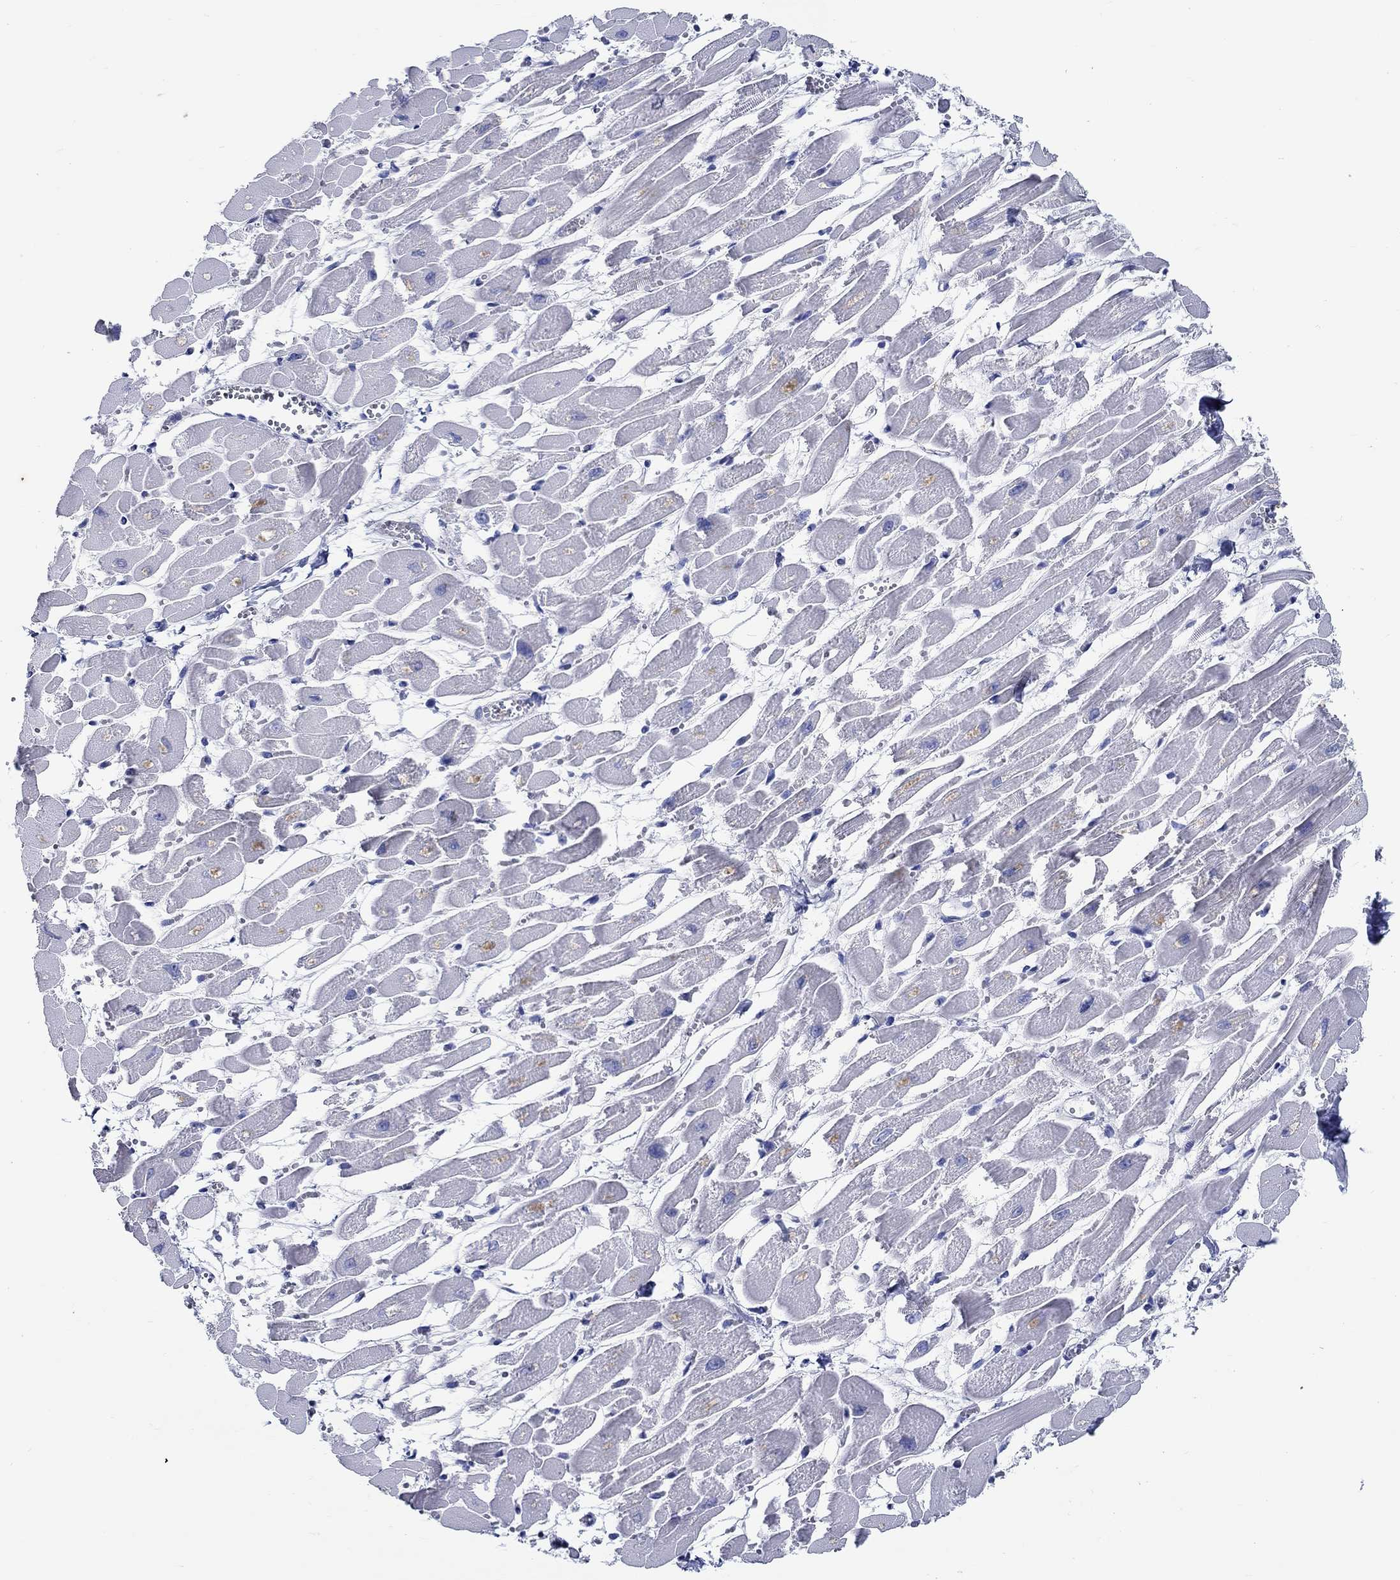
{"staining": {"intensity": "negative", "quantity": "none", "location": "none"}, "tissue": "heart muscle", "cell_type": "Cardiomyocytes", "image_type": "normal", "snomed": [{"axis": "morphology", "description": "Normal tissue, NOS"}, {"axis": "topography", "description": "Heart"}], "caption": "Histopathology image shows no protein expression in cardiomyocytes of unremarkable heart muscle.", "gene": "FBXO2", "patient": {"sex": "female", "age": 52}}